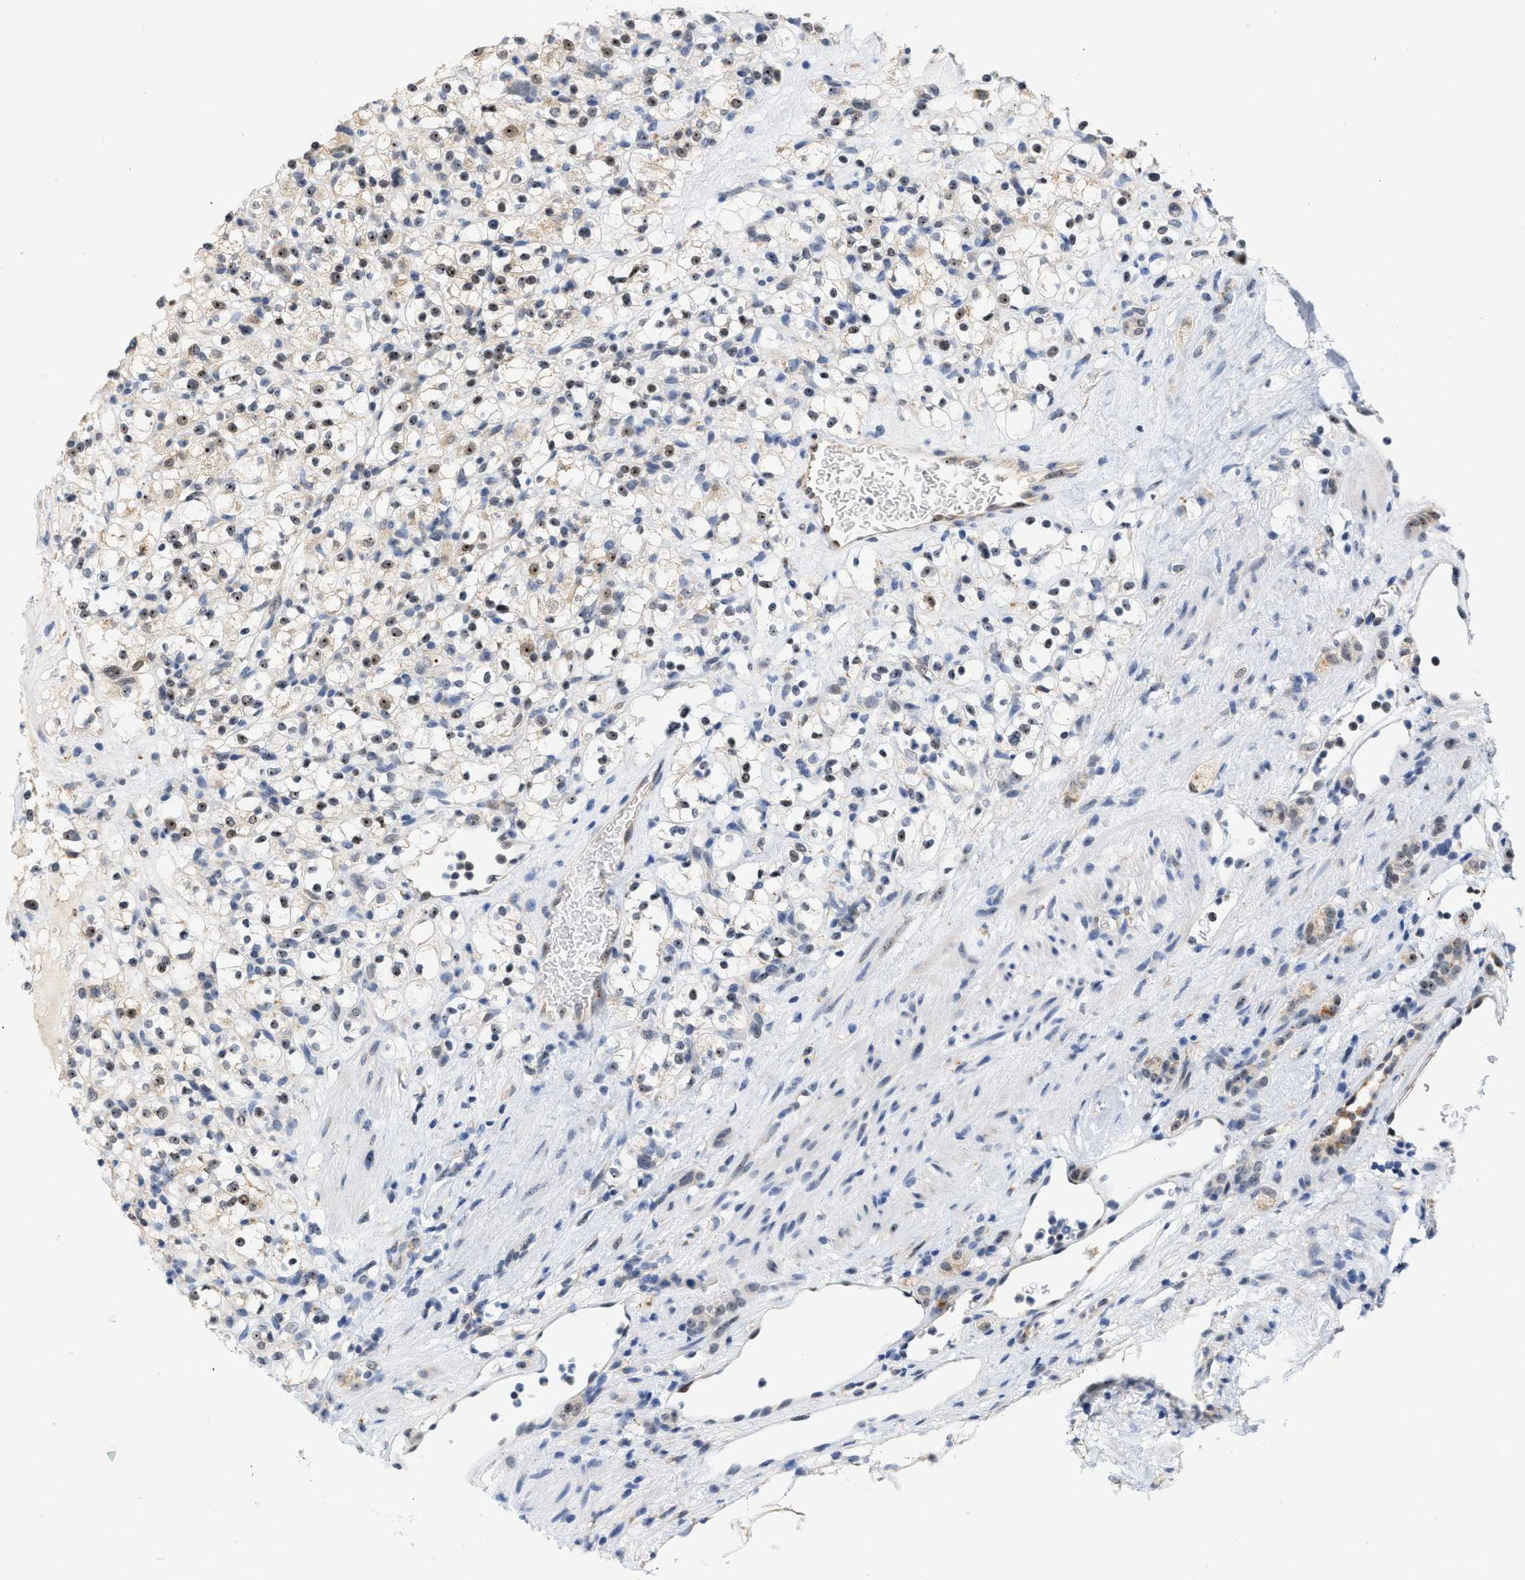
{"staining": {"intensity": "moderate", "quantity": ">75%", "location": "nuclear"}, "tissue": "renal cancer", "cell_type": "Tumor cells", "image_type": "cancer", "snomed": [{"axis": "morphology", "description": "Normal tissue, NOS"}, {"axis": "morphology", "description": "Adenocarcinoma, NOS"}, {"axis": "topography", "description": "Kidney"}], "caption": "A brown stain labels moderate nuclear positivity of a protein in human renal cancer (adenocarcinoma) tumor cells.", "gene": "ELAC2", "patient": {"sex": "female", "age": 72}}